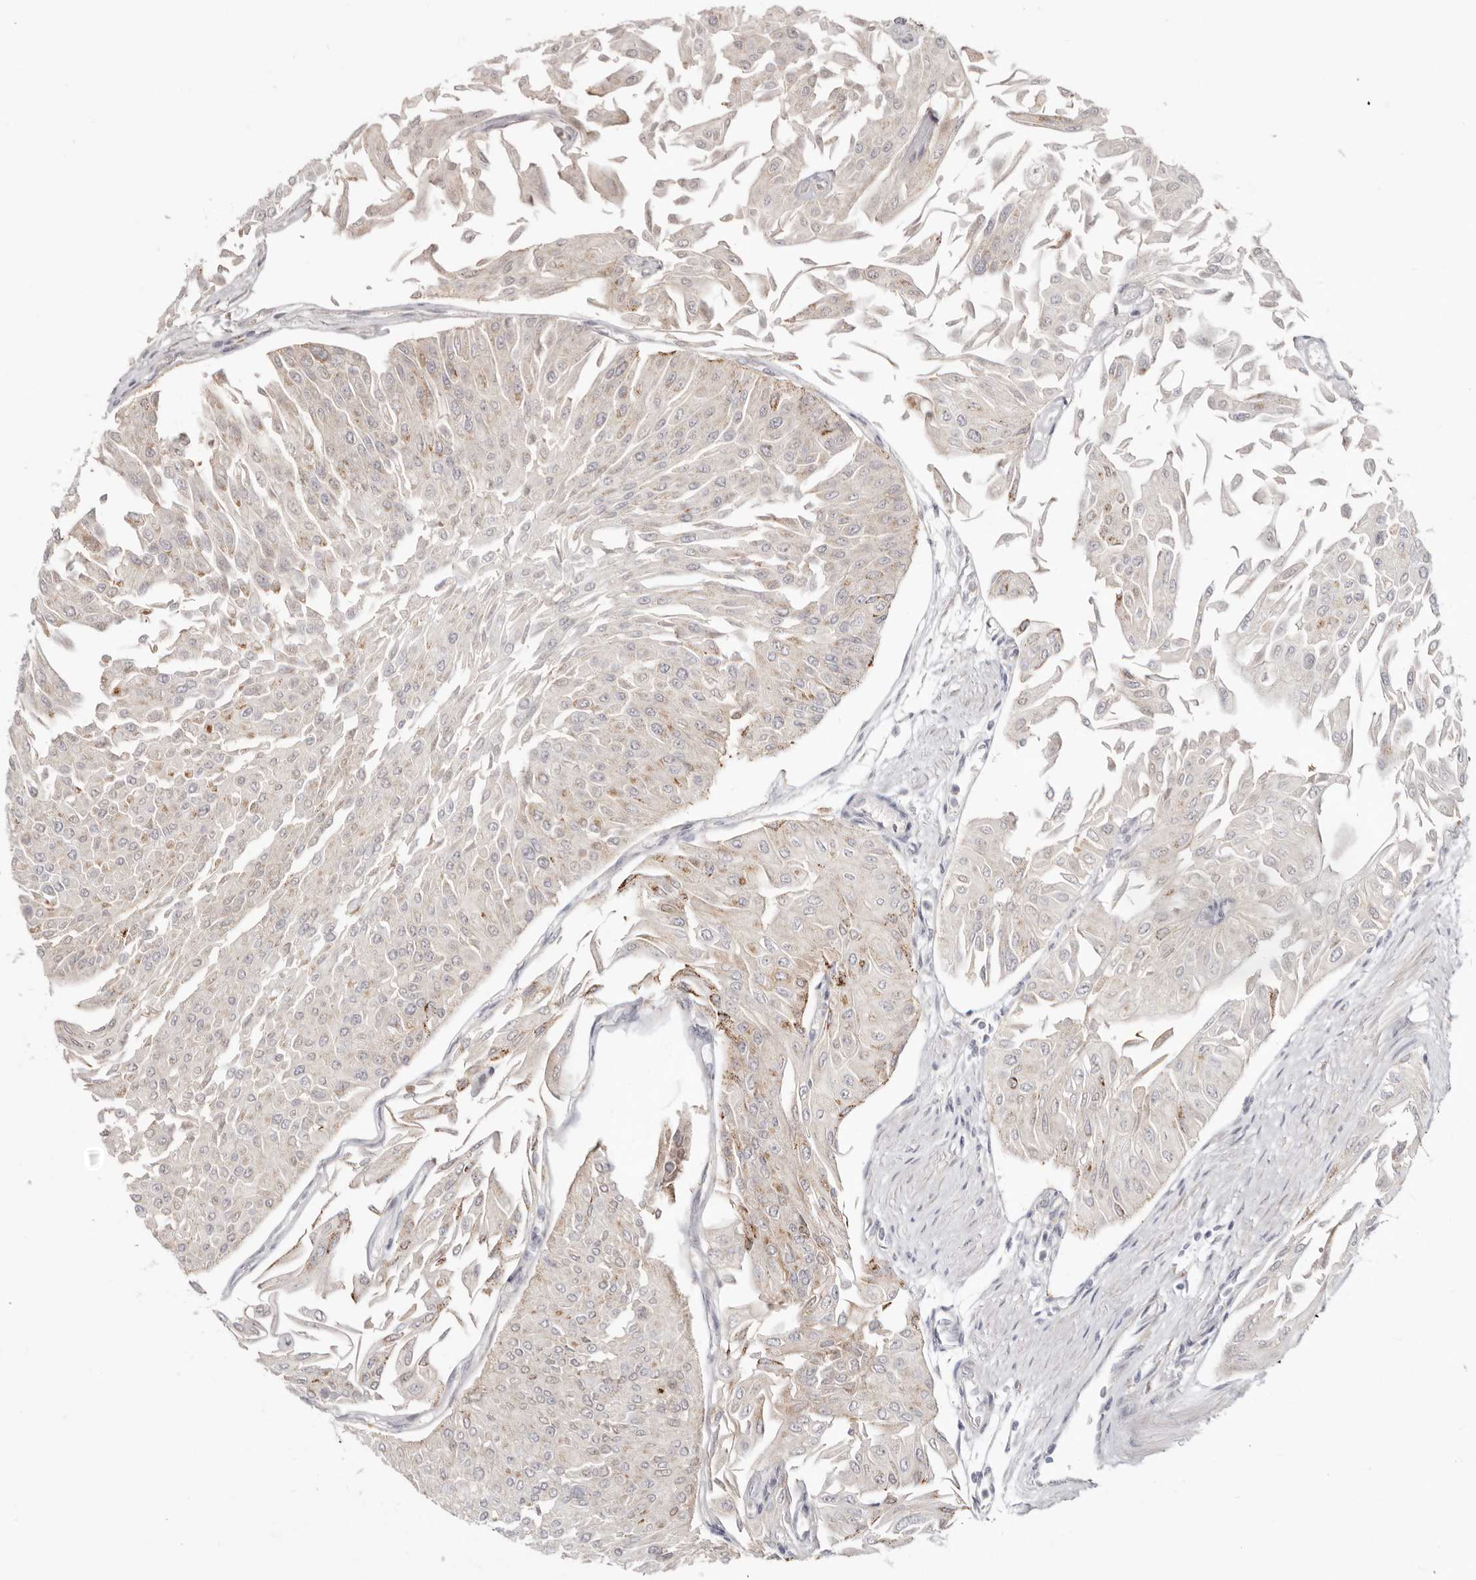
{"staining": {"intensity": "negative", "quantity": "none", "location": "none"}, "tissue": "urothelial cancer", "cell_type": "Tumor cells", "image_type": "cancer", "snomed": [{"axis": "morphology", "description": "Urothelial carcinoma, Low grade"}, {"axis": "topography", "description": "Urinary bladder"}], "caption": "The immunohistochemistry (IHC) image has no significant staining in tumor cells of urothelial cancer tissue.", "gene": "SZT2", "patient": {"sex": "male", "age": 67}}